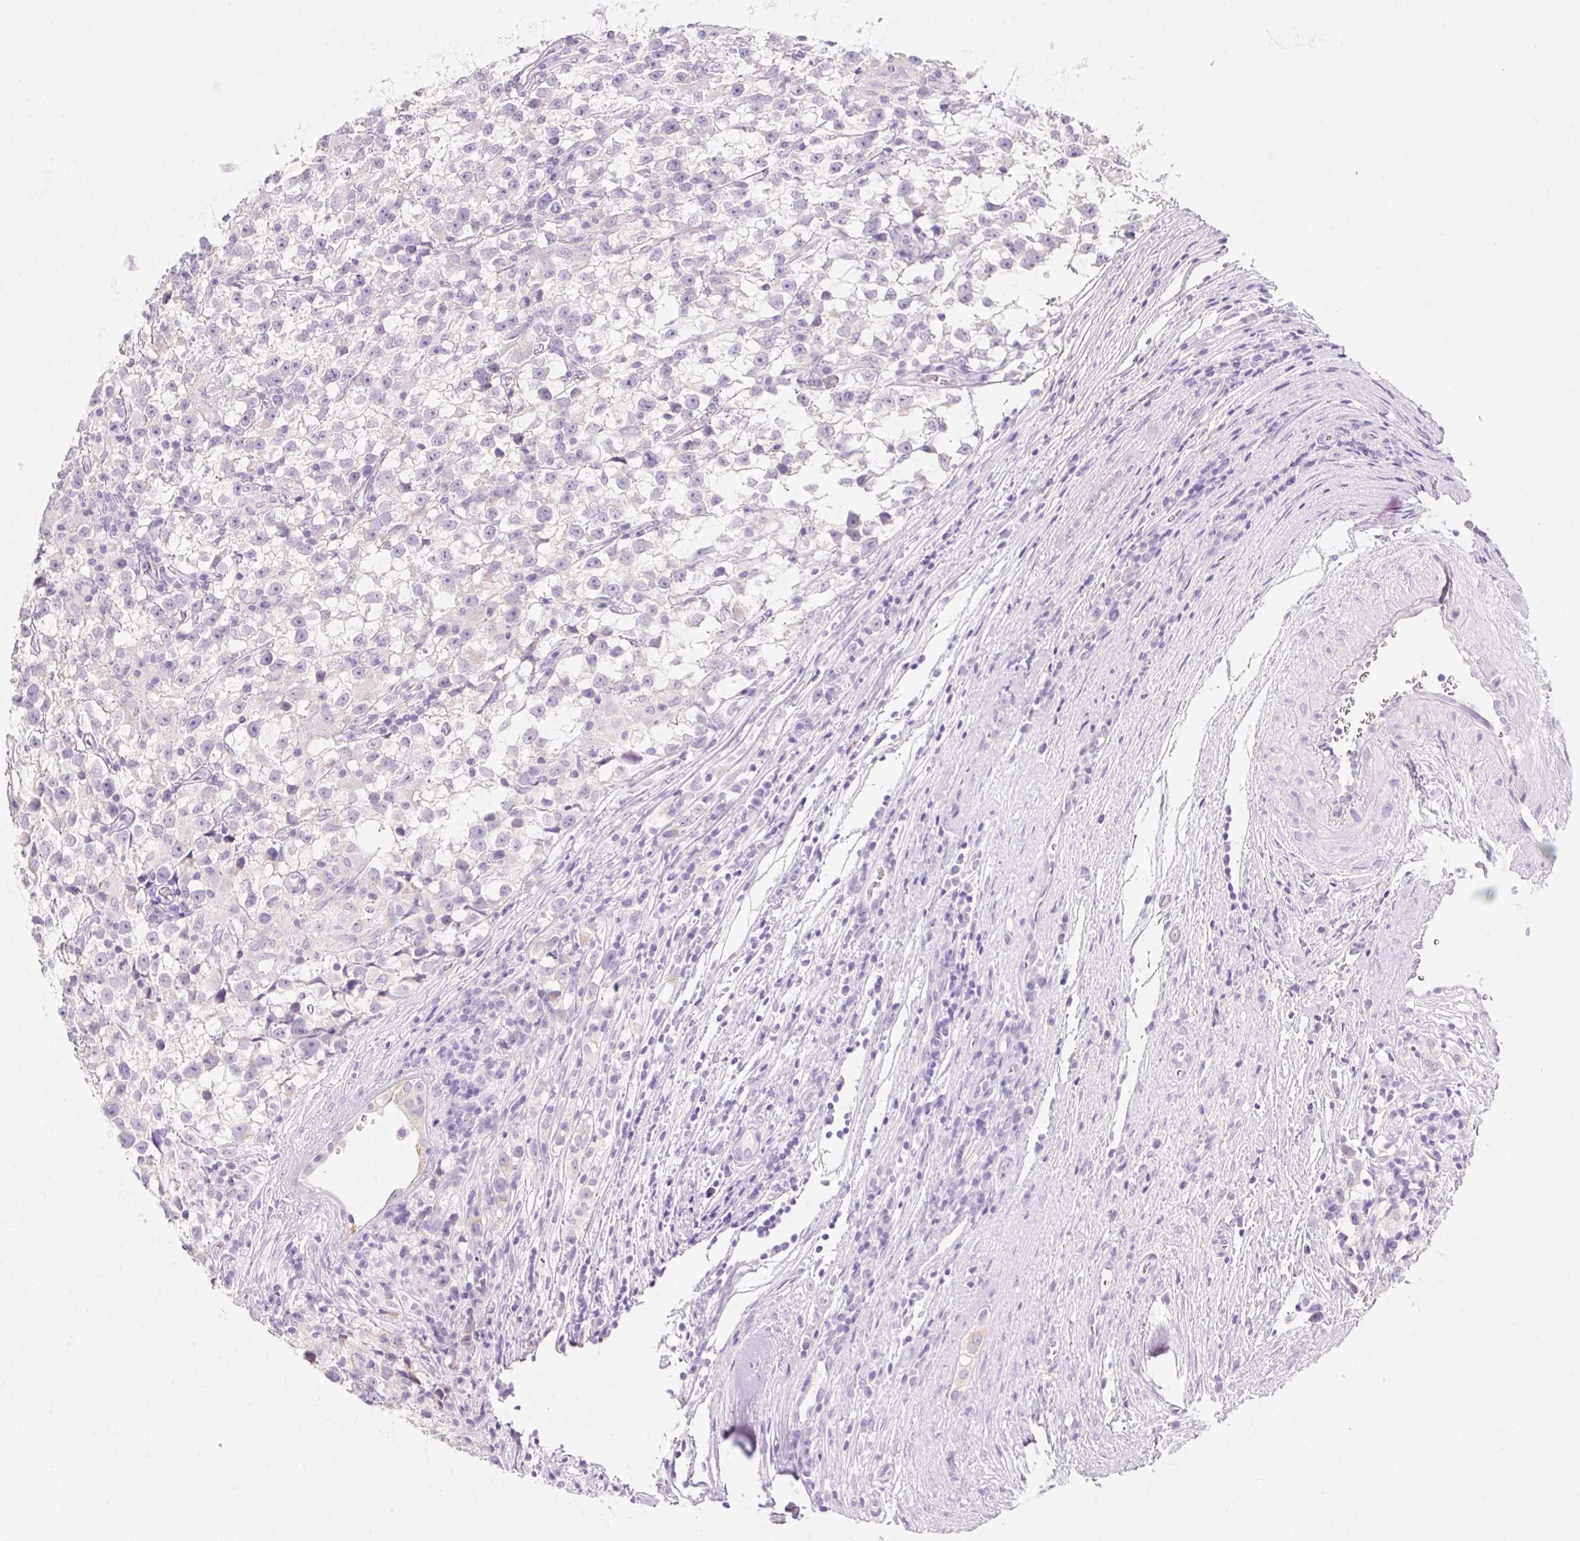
{"staining": {"intensity": "negative", "quantity": "none", "location": "none"}, "tissue": "testis cancer", "cell_type": "Tumor cells", "image_type": "cancer", "snomed": [{"axis": "morphology", "description": "Seminoma, NOS"}, {"axis": "topography", "description": "Testis"}], "caption": "Immunohistochemistry of human testis seminoma demonstrates no staining in tumor cells.", "gene": "DHCR24", "patient": {"sex": "male", "age": 31}}